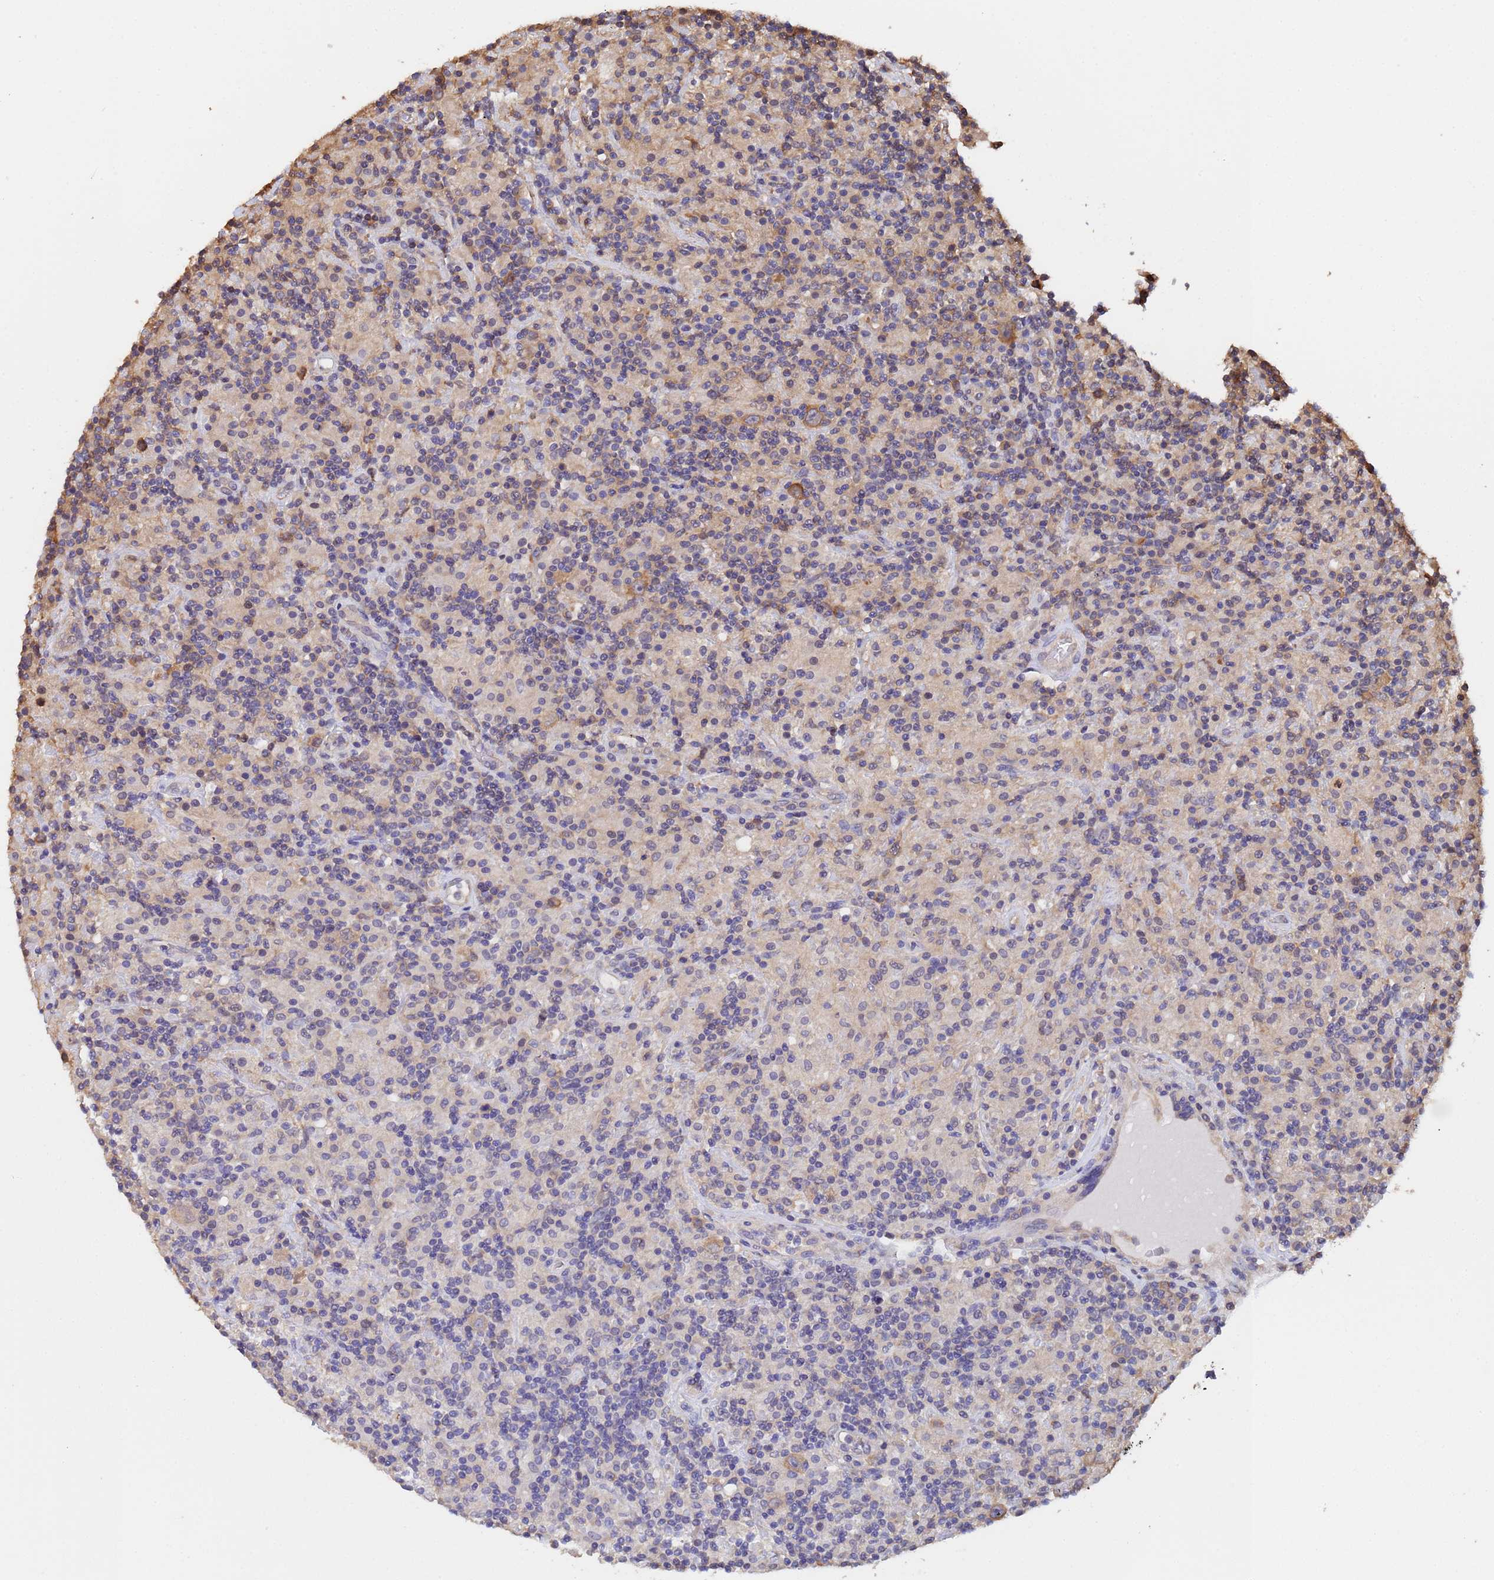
{"staining": {"intensity": "moderate", "quantity": ">75%", "location": "cytoplasmic/membranous"}, "tissue": "lymphoma", "cell_type": "Tumor cells", "image_type": "cancer", "snomed": [{"axis": "morphology", "description": "Hodgkin's disease, NOS"}, {"axis": "topography", "description": "Lymph node"}], "caption": "Tumor cells reveal medium levels of moderate cytoplasmic/membranous positivity in about >75% of cells in human lymphoma.", "gene": "FAM25A", "patient": {"sex": "male", "age": 70}}